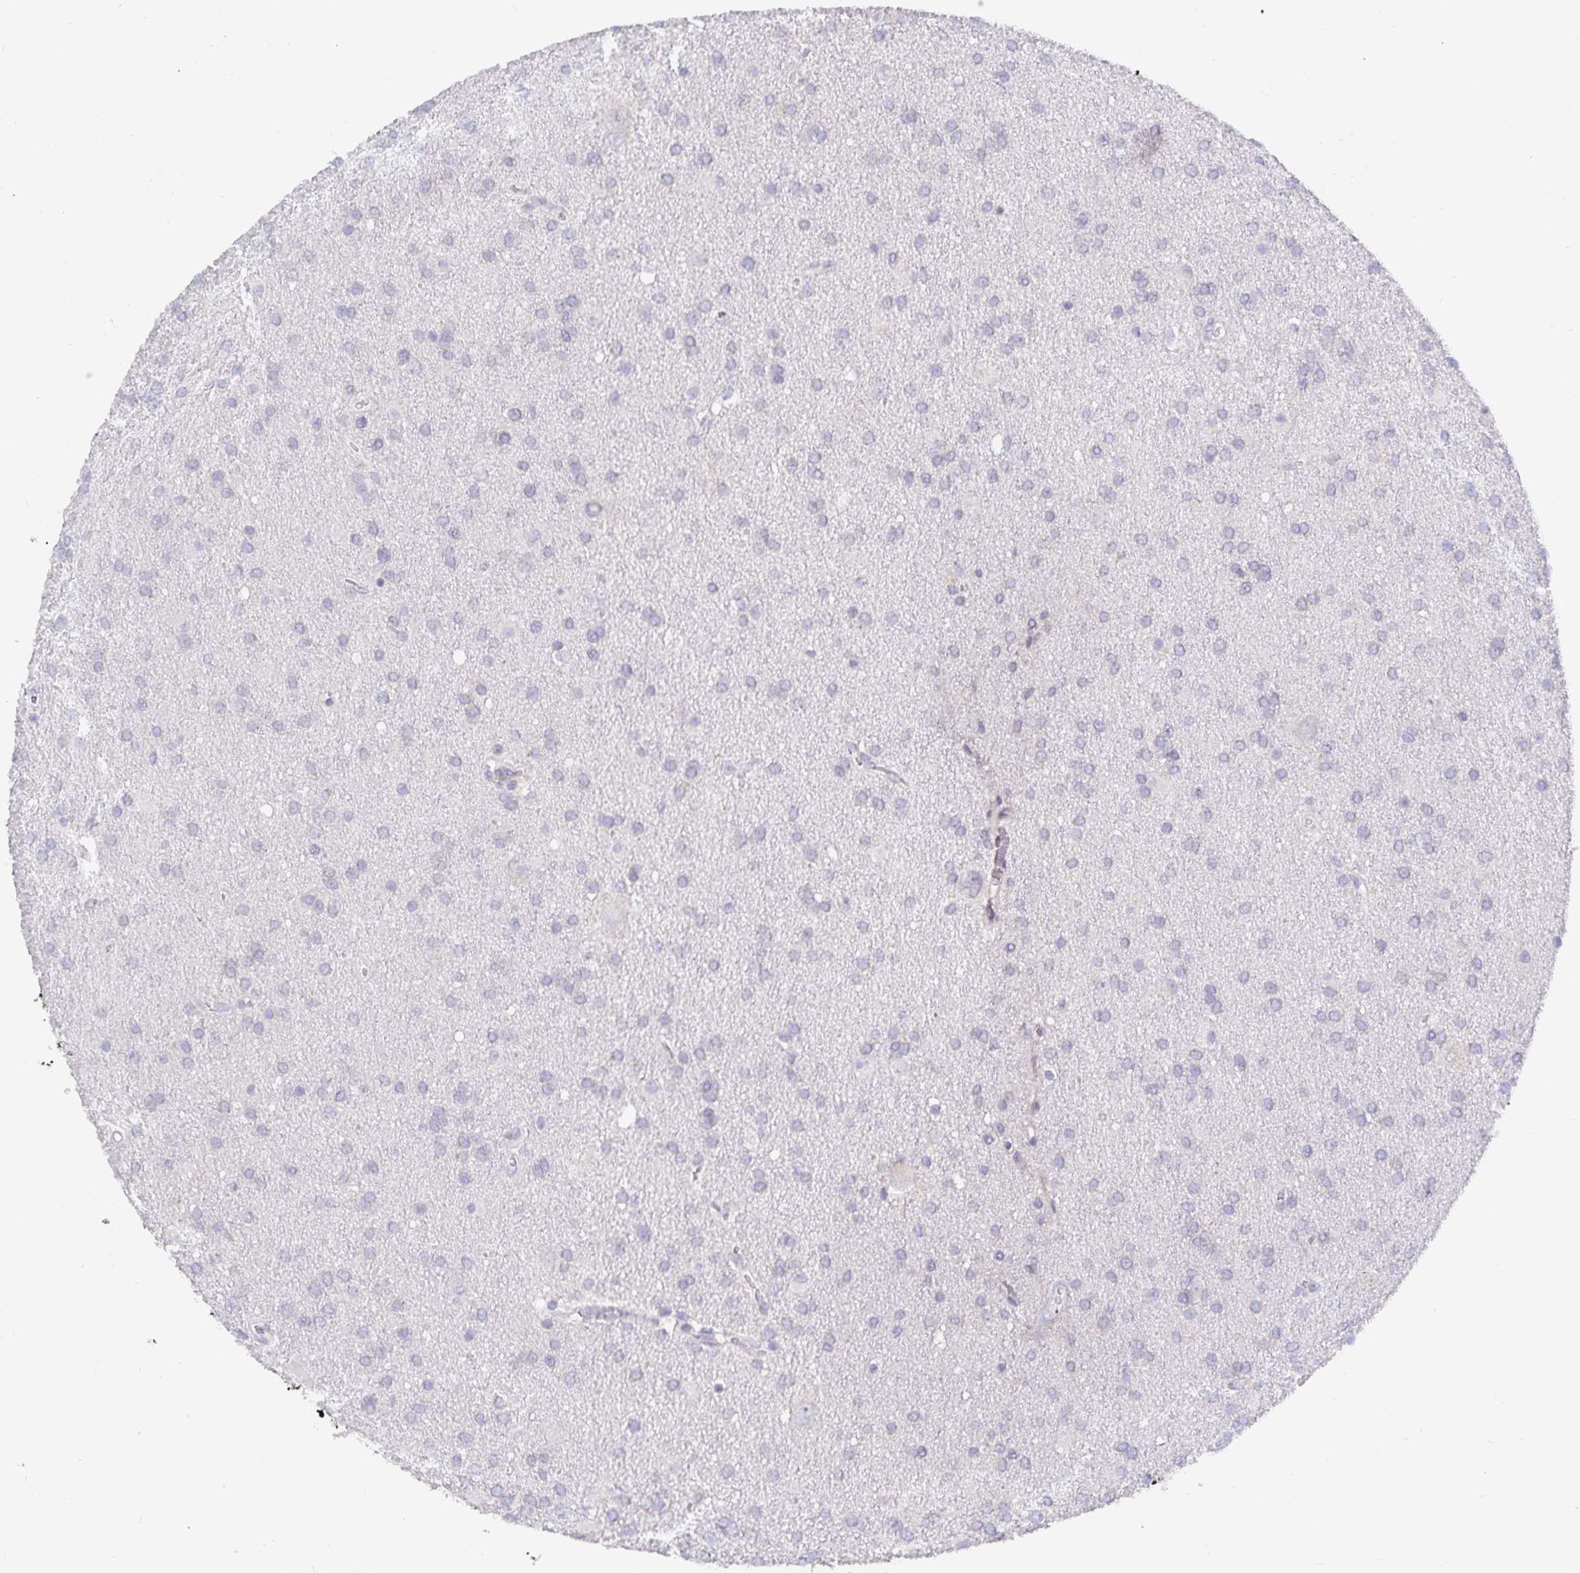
{"staining": {"intensity": "negative", "quantity": "none", "location": "none"}, "tissue": "glioma", "cell_type": "Tumor cells", "image_type": "cancer", "snomed": [{"axis": "morphology", "description": "Glioma, malignant, Low grade"}, {"axis": "topography", "description": "Brain"}], "caption": "High magnification brightfield microscopy of low-grade glioma (malignant) stained with DAB (brown) and counterstained with hematoxylin (blue): tumor cells show no significant positivity. Brightfield microscopy of immunohistochemistry stained with DAB (brown) and hematoxylin (blue), captured at high magnification.", "gene": "ZIK1", "patient": {"sex": "male", "age": 66}}